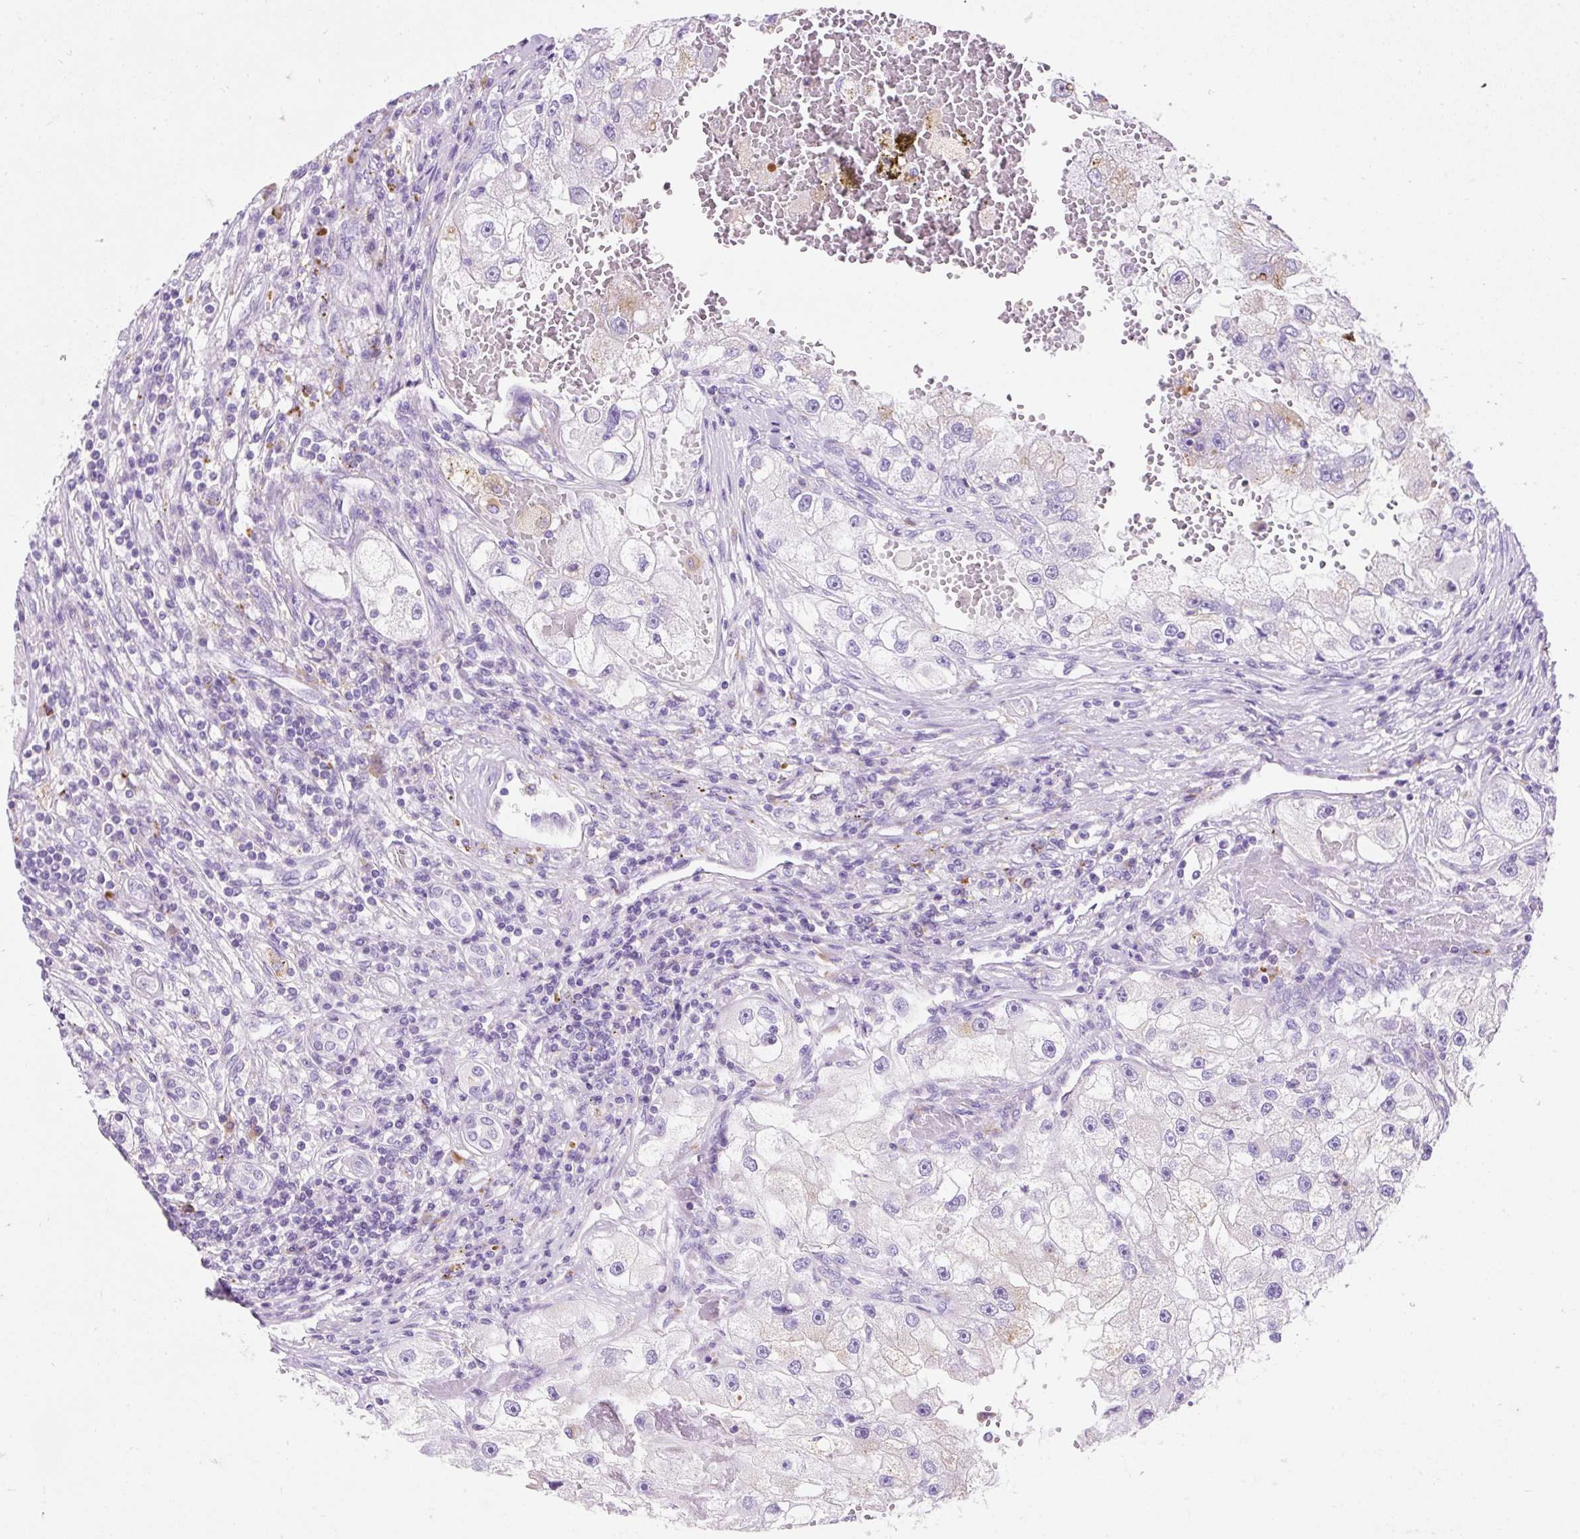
{"staining": {"intensity": "negative", "quantity": "none", "location": "none"}, "tissue": "renal cancer", "cell_type": "Tumor cells", "image_type": "cancer", "snomed": [{"axis": "morphology", "description": "Adenocarcinoma, NOS"}, {"axis": "topography", "description": "Kidney"}], "caption": "The photomicrograph exhibits no significant expression in tumor cells of renal cancer.", "gene": "HEXB", "patient": {"sex": "male", "age": 63}}